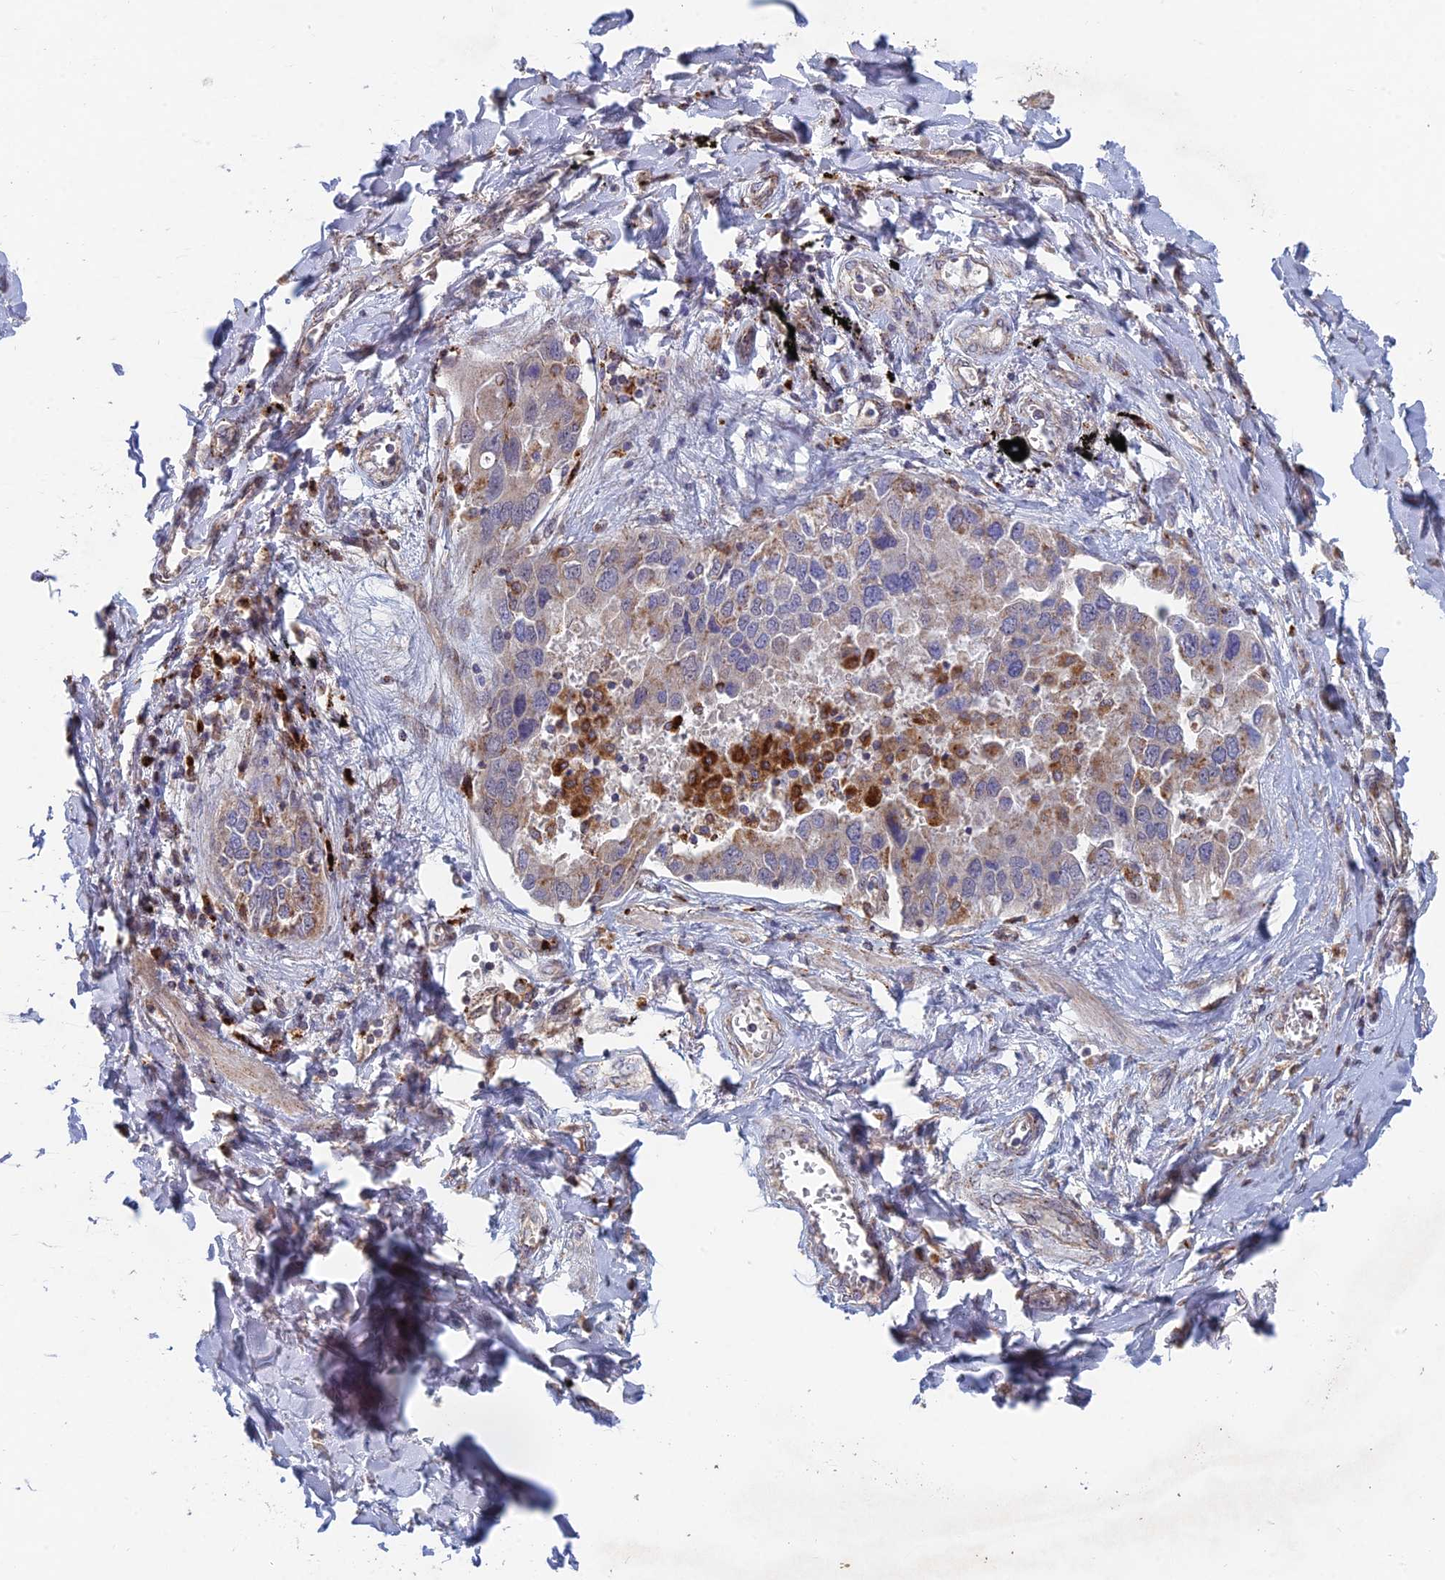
{"staining": {"intensity": "moderate", "quantity": ">75%", "location": "cytoplasmic/membranous"}, "tissue": "lung cancer", "cell_type": "Tumor cells", "image_type": "cancer", "snomed": [{"axis": "morphology", "description": "Adenocarcinoma, NOS"}, {"axis": "topography", "description": "Lung"}], "caption": "About >75% of tumor cells in human adenocarcinoma (lung) show moderate cytoplasmic/membranous protein positivity as visualized by brown immunohistochemical staining.", "gene": "FOXS1", "patient": {"sex": "male", "age": 67}}